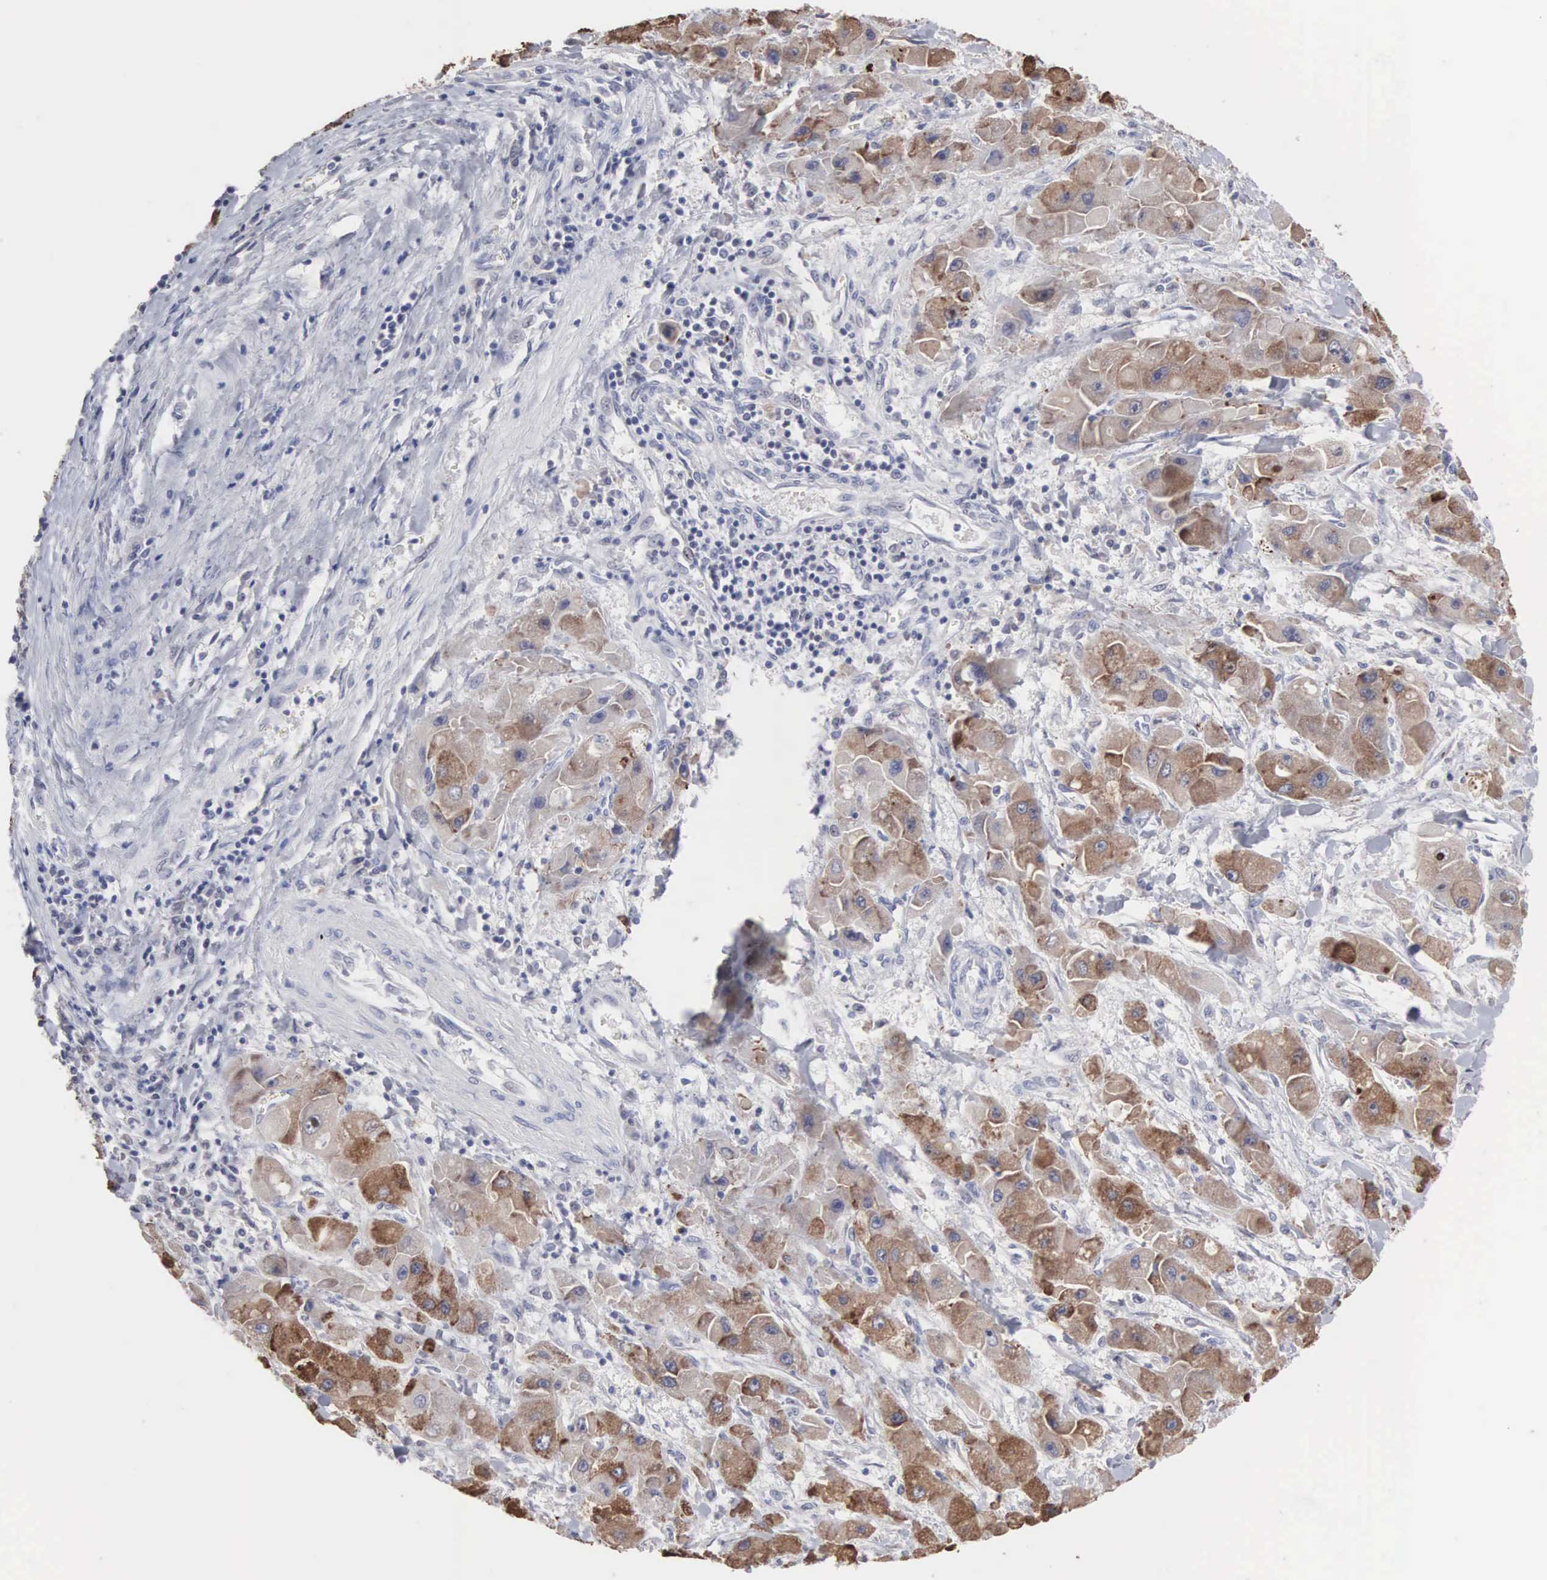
{"staining": {"intensity": "weak", "quantity": "25%-75%", "location": "cytoplasmic/membranous"}, "tissue": "liver cancer", "cell_type": "Tumor cells", "image_type": "cancer", "snomed": [{"axis": "morphology", "description": "Carcinoma, Hepatocellular, NOS"}, {"axis": "topography", "description": "Liver"}], "caption": "Tumor cells demonstrate low levels of weak cytoplasmic/membranous staining in approximately 25%-75% of cells in human hepatocellular carcinoma (liver).", "gene": "ACOT4", "patient": {"sex": "male", "age": 24}}